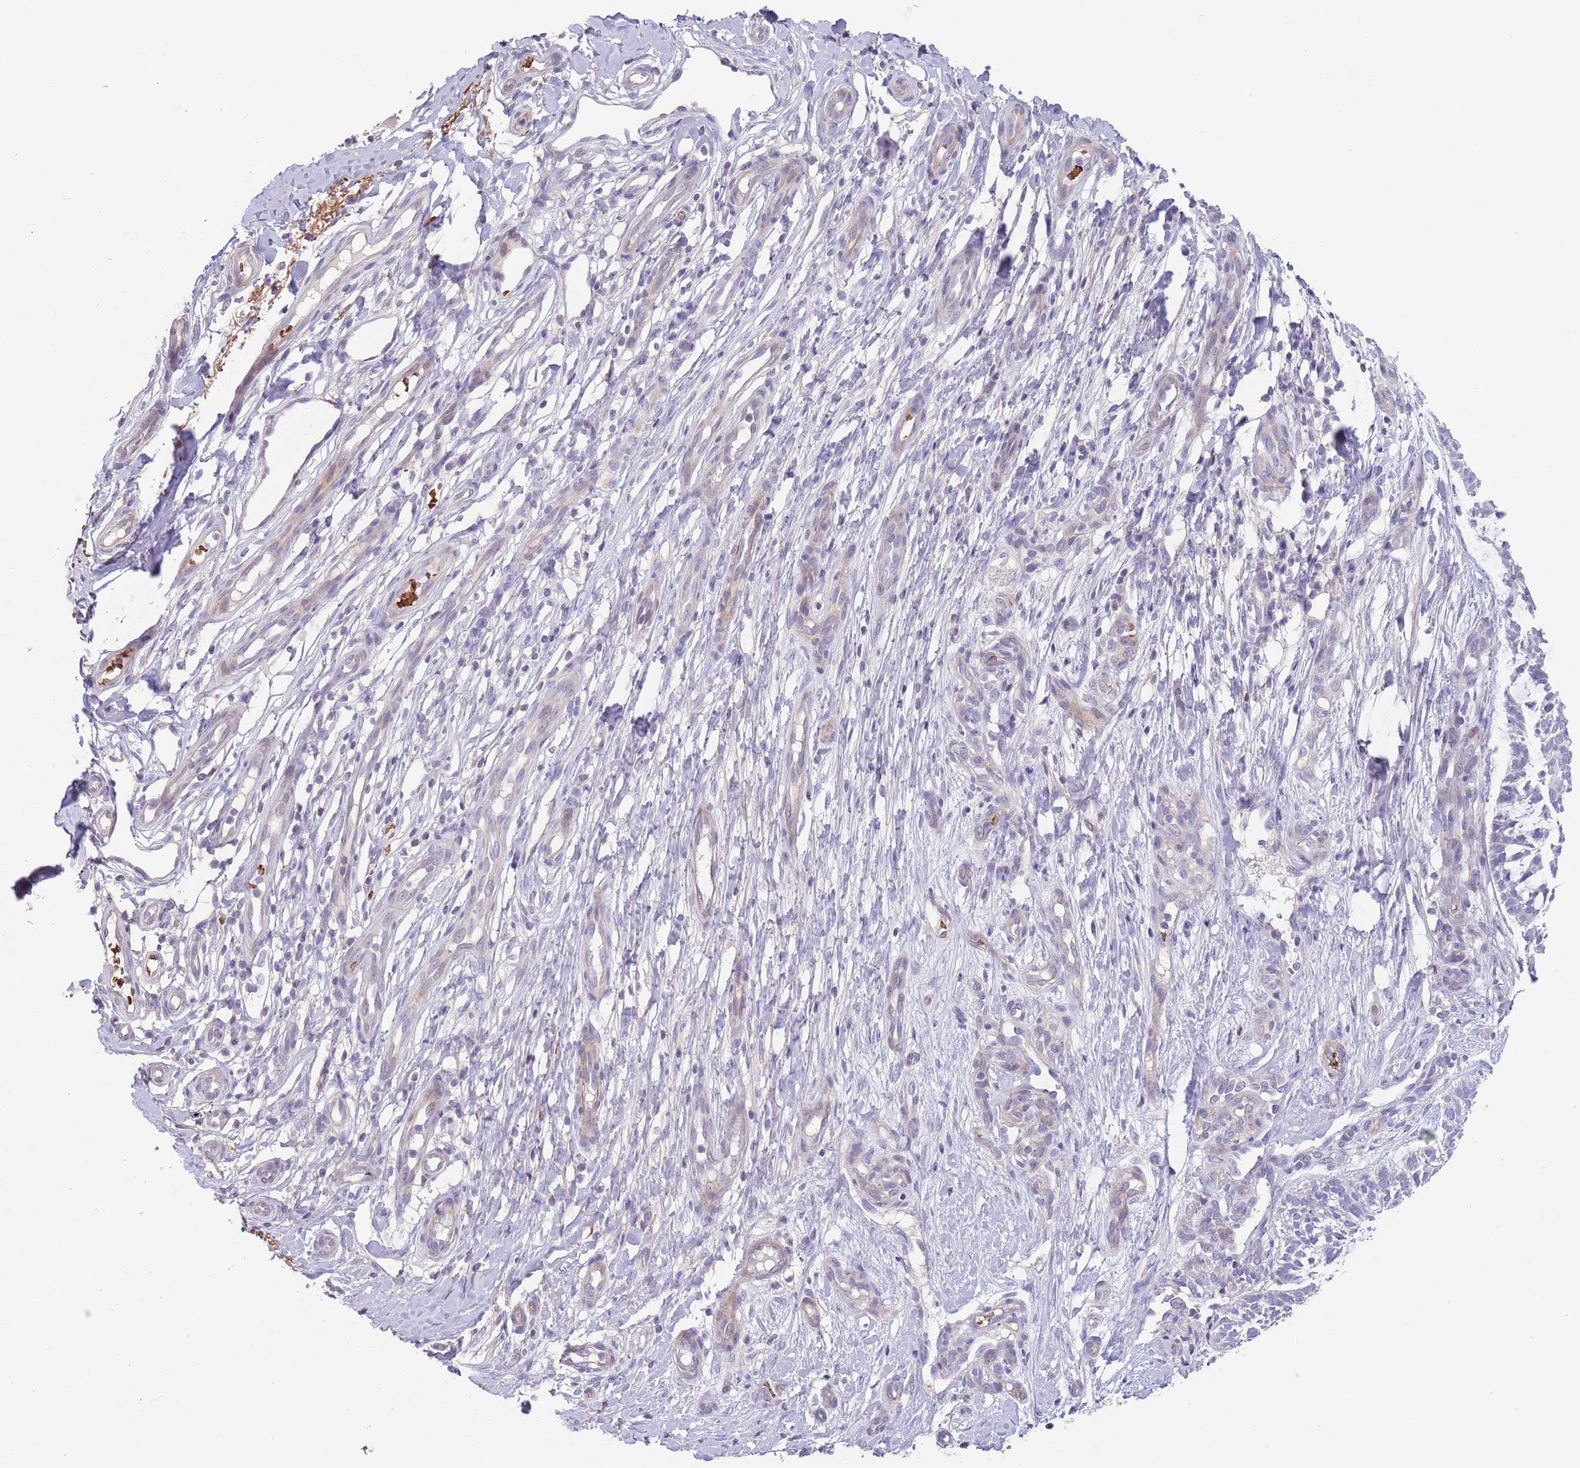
{"staining": {"intensity": "negative", "quantity": "none", "location": "none"}, "tissue": "skin cancer", "cell_type": "Tumor cells", "image_type": "cancer", "snomed": [{"axis": "morphology", "description": "Basal cell carcinoma"}, {"axis": "topography", "description": "Skin"}], "caption": "This is an immunohistochemistry (IHC) photomicrograph of human skin cancer. There is no expression in tumor cells.", "gene": "ZNF14", "patient": {"sex": "male", "age": 88}}